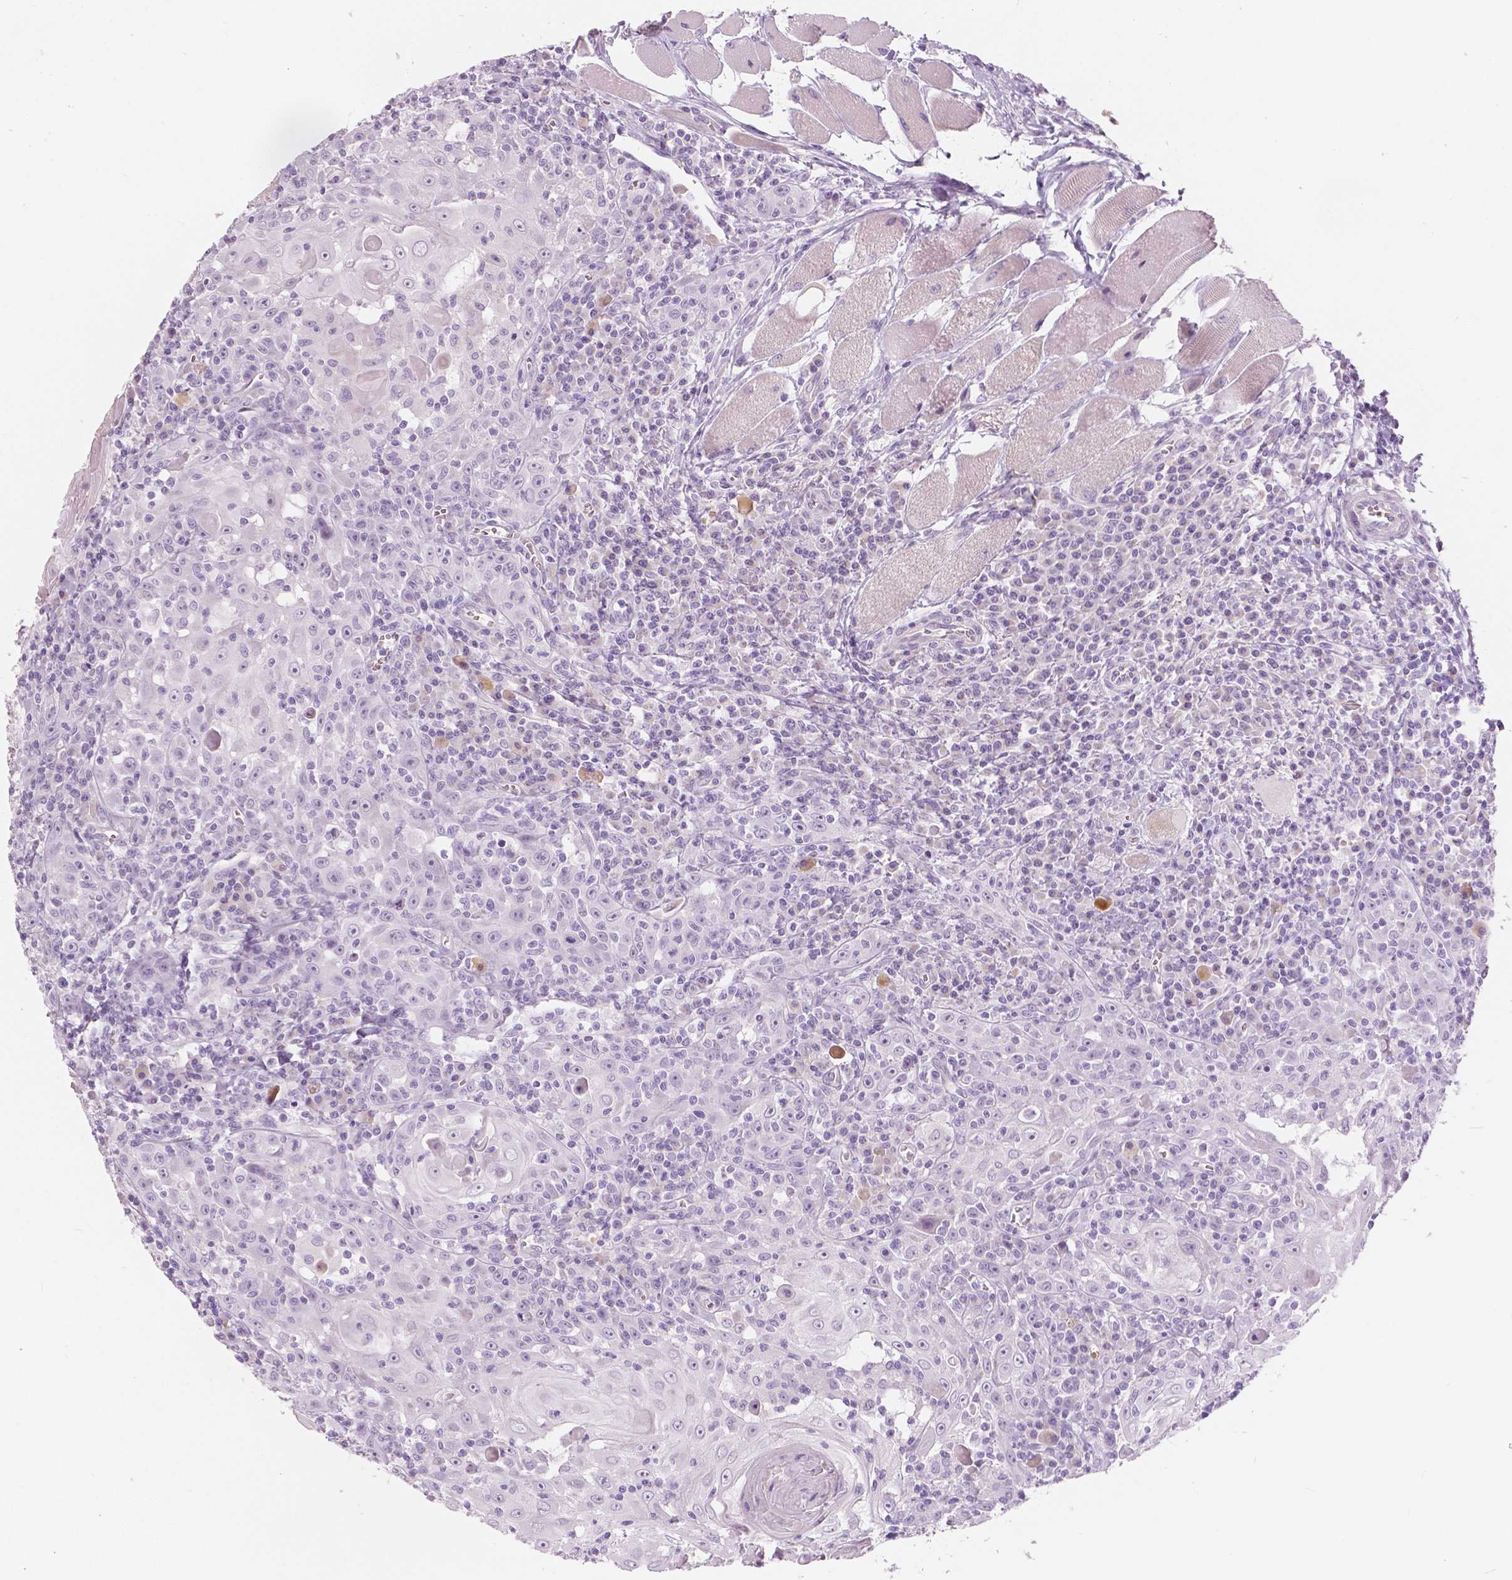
{"staining": {"intensity": "negative", "quantity": "none", "location": "none"}, "tissue": "head and neck cancer", "cell_type": "Tumor cells", "image_type": "cancer", "snomed": [{"axis": "morphology", "description": "Squamous cell carcinoma, NOS"}, {"axis": "topography", "description": "Head-Neck"}], "caption": "Tumor cells are negative for brown protein staining in squamous cell carcinoma (head and neck).", "gene": "A4GNT", "patient": {"sex": "male", "age": 52}}